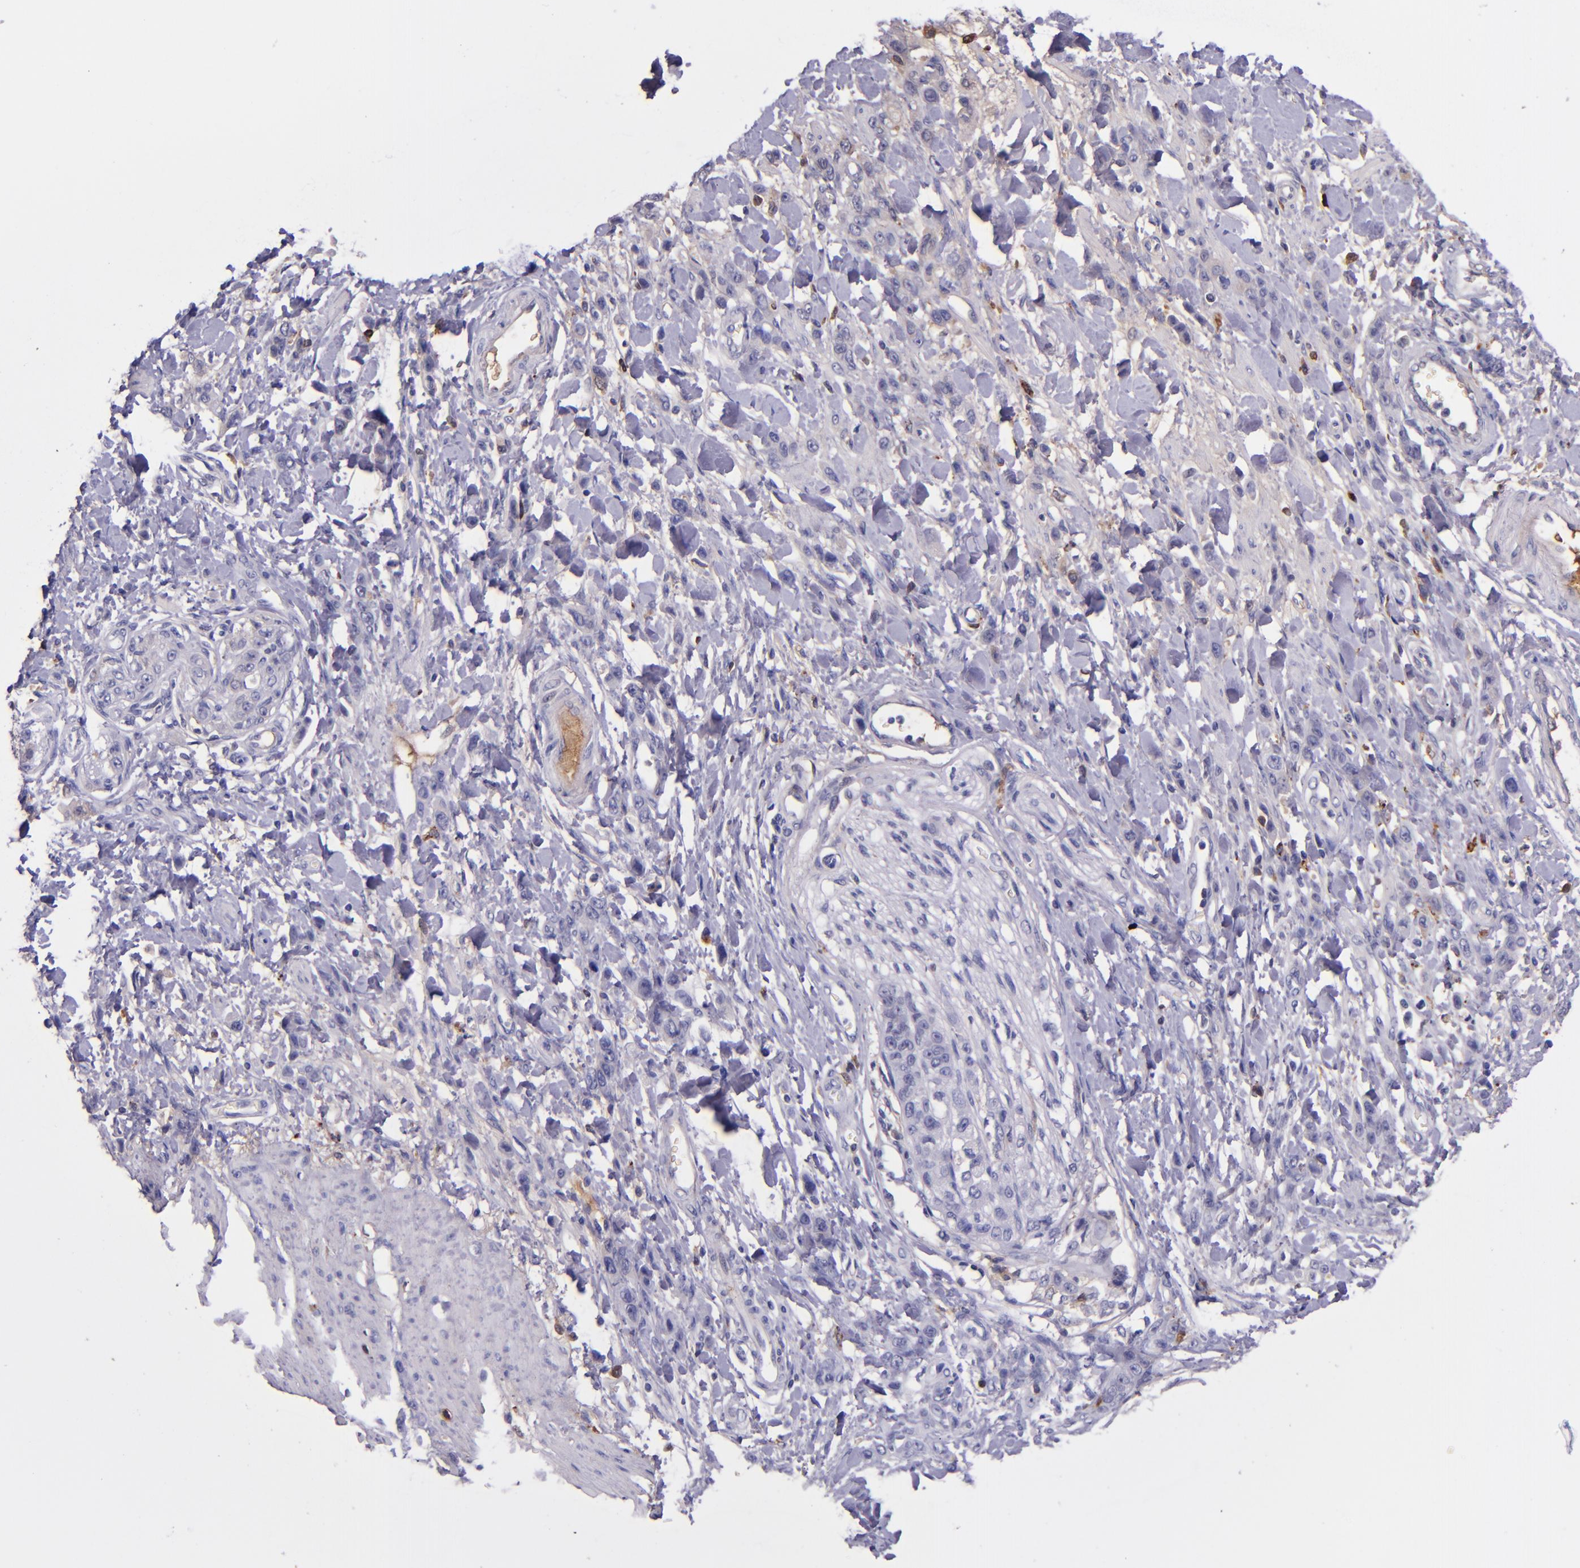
{"staining": {"intensity": "negative", "quantity": "none", "location": "none"}, "tissue": "stomach cancer", "cell_type": "Tumor cells", "image_type": "cancer", "snomed": [{"axis": "morphology", "description": "Normal tissue, NOS"}, {"axis": "morphology", "description": "Adenocarcinoma, NOS"}, {"axis": "topography", "description": "Stomach"}], "caption": "Stomach cancer (adenocarcinoma) was stained to show a protein in brown. There is no significant staining in tumor cells. The staining is performed using DAB (3,3'-diaminobenzidine) brown chromogen with nuclei counter-stained in using hematoxylin.", "gene": "KNG1", "patient": {"sex": "male", "age": 82}}